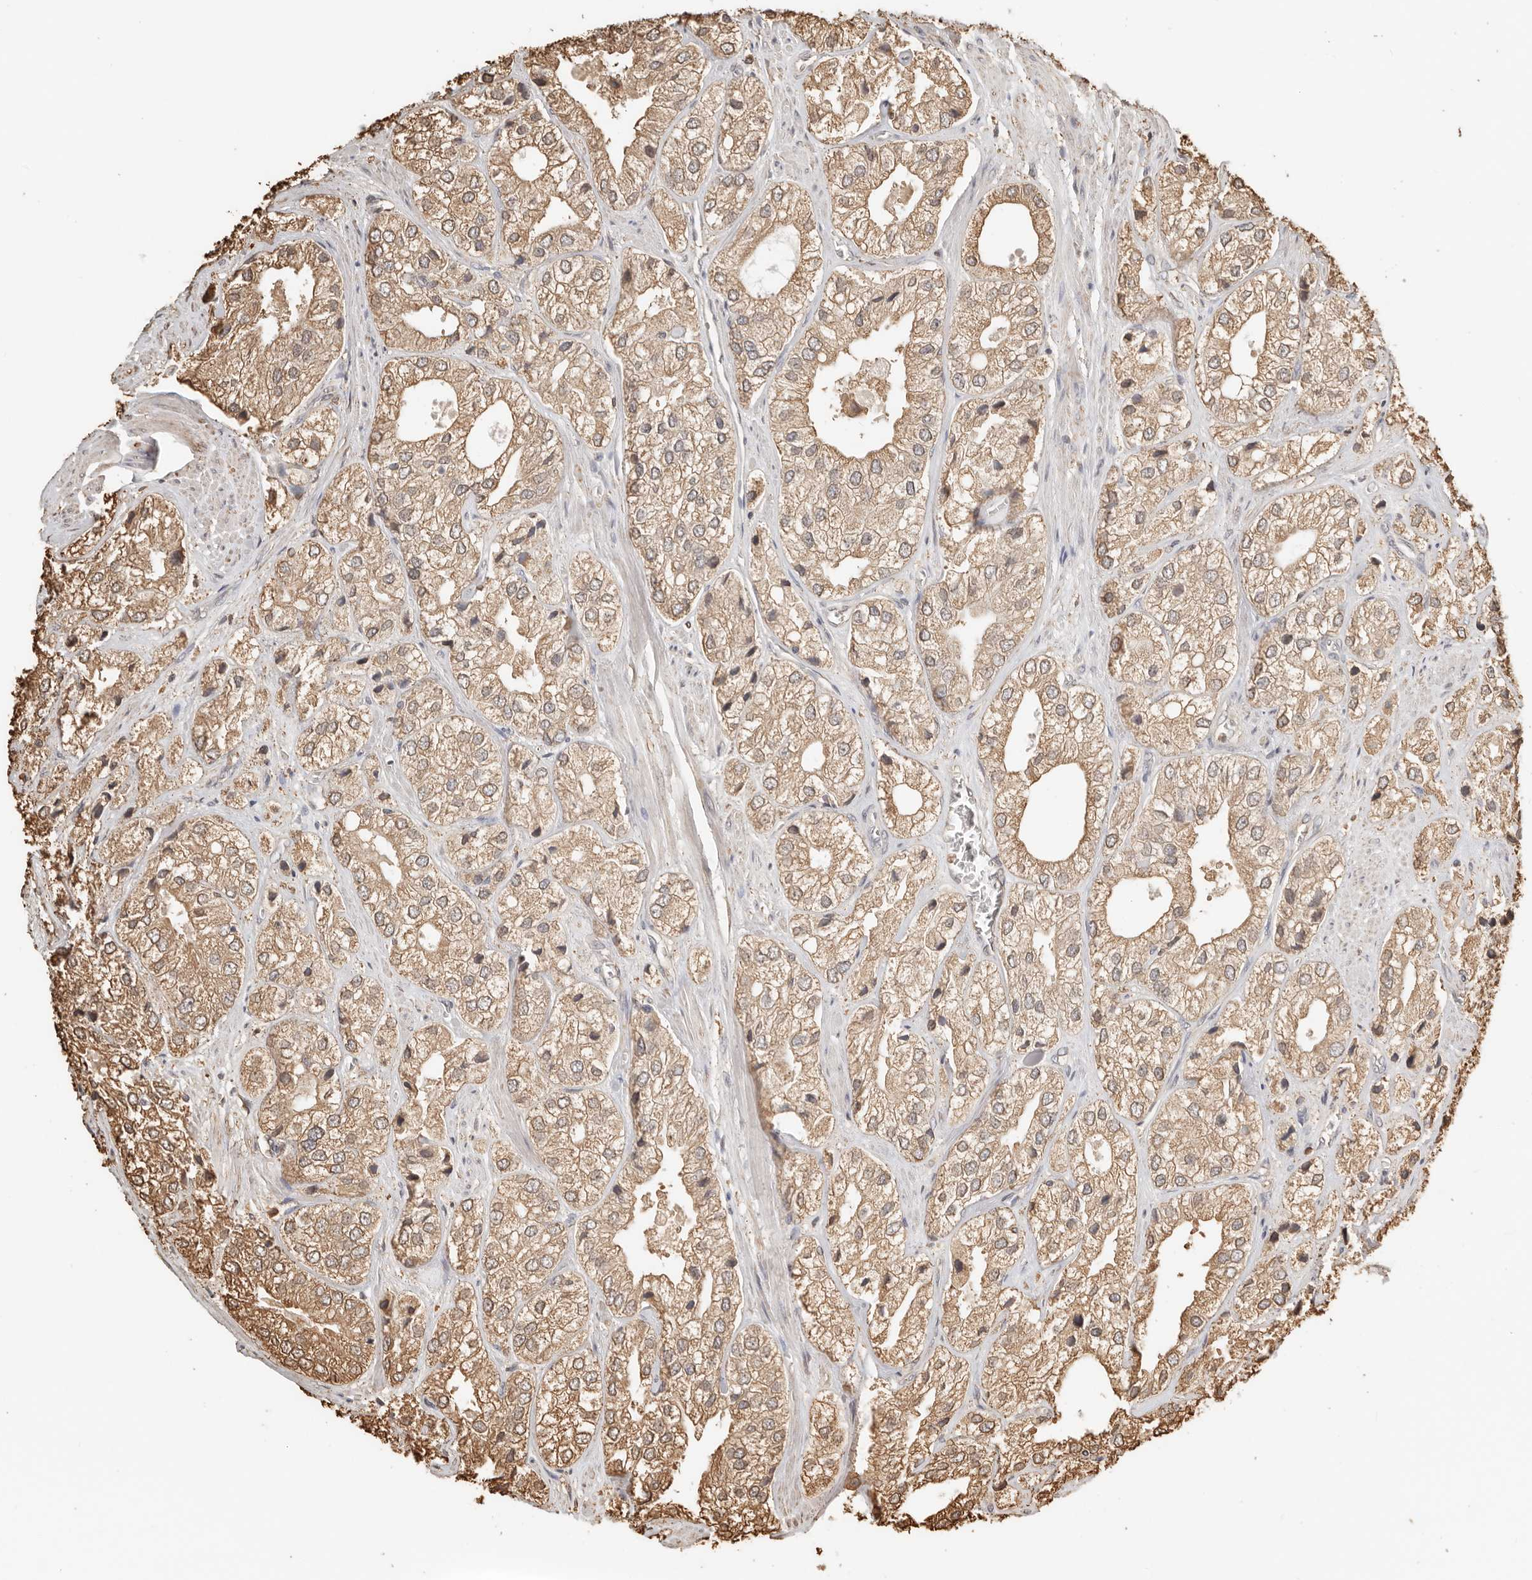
{"staining": {"intensity": "moderate", "quantity": ">75%", "location": "cytoplasmic/membranous,nuclear"}, "tissue": "prostate cancer", "cell_type": "Tumor cells", "image_type": "cancer", "snomed": [{"axis": "morphology", "description": "Adenocarcinoma, High grade"}, {"axis": "topography", "description": "Prostate"}], "caption": "Protein staining shows moderate cytoplasmic/membranous and nuclear expression in approximately >75% of tumor cells in adenocarcinoma (high-grade) (prostate).", "gene": "ARHGEF10L", "patient": {"sex": "male", "age": 50}}